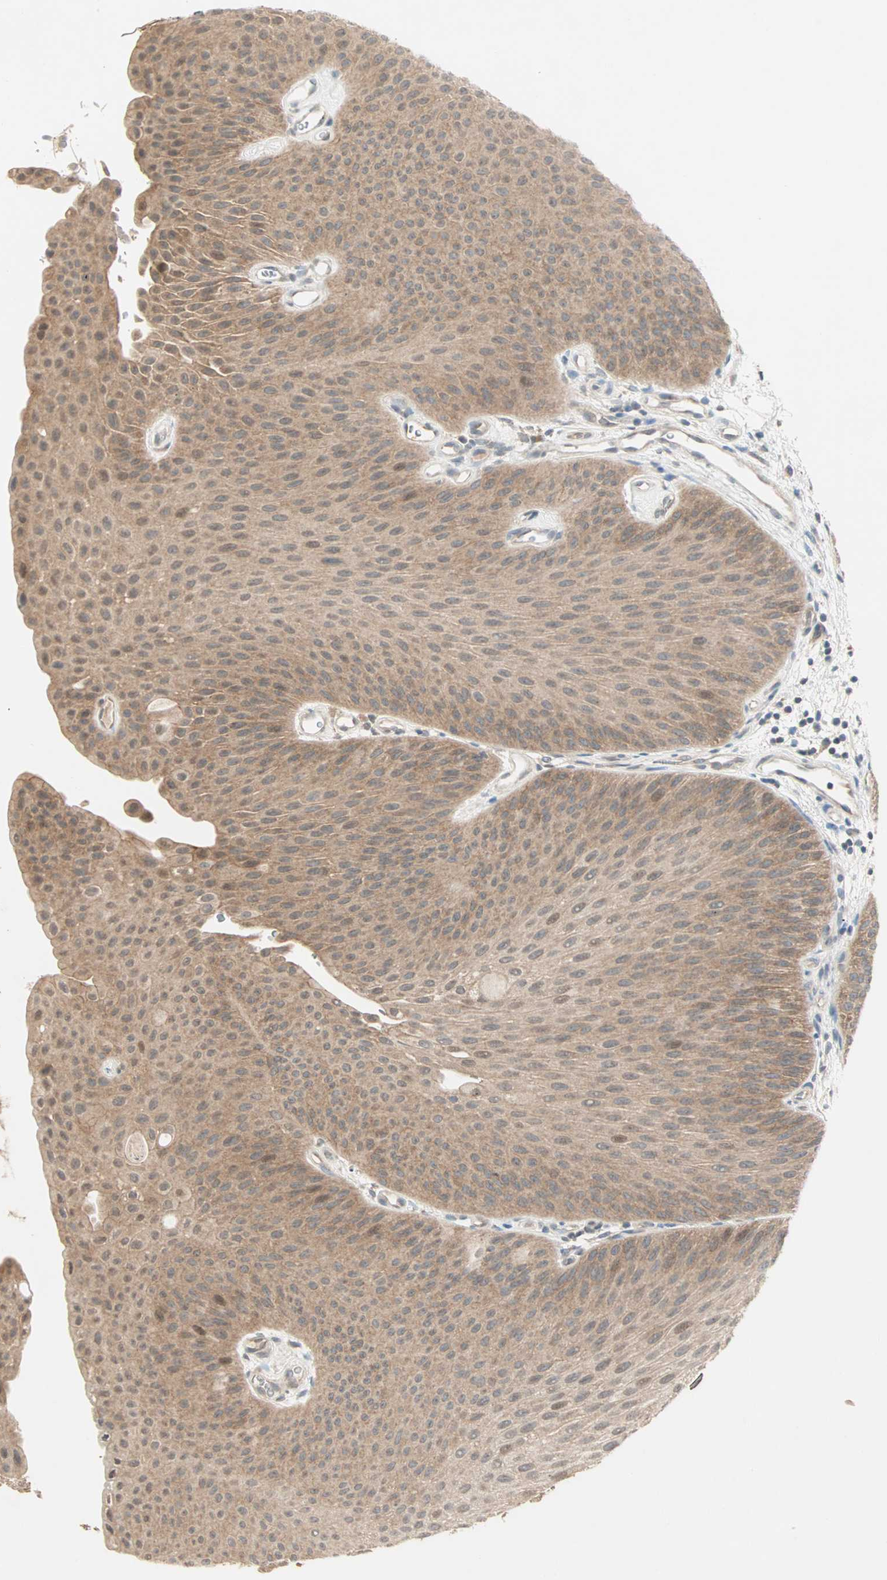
{"staining": {"intensity": "moderate", "quantity": ">75%", "location": "cytoplasmic/membranous"}, "tissue": "urothelial cancer", "cell_type": "Tumor cells", "image_type": "cancer", "snomed": [{"axis": "morphology", "description": "Urothelial carcinoma, Low grade"}, {"axis": "topography", "description": "Urinary bladder"}], "caption": "DAB immunohistochemical staining of urothelial cancer exhibits moderate cytoplasmic/membranous protein expression in approximately >75% of tumor cells.", "gene": "TTF2", "patient": {"sex": "female", "age": 60}}